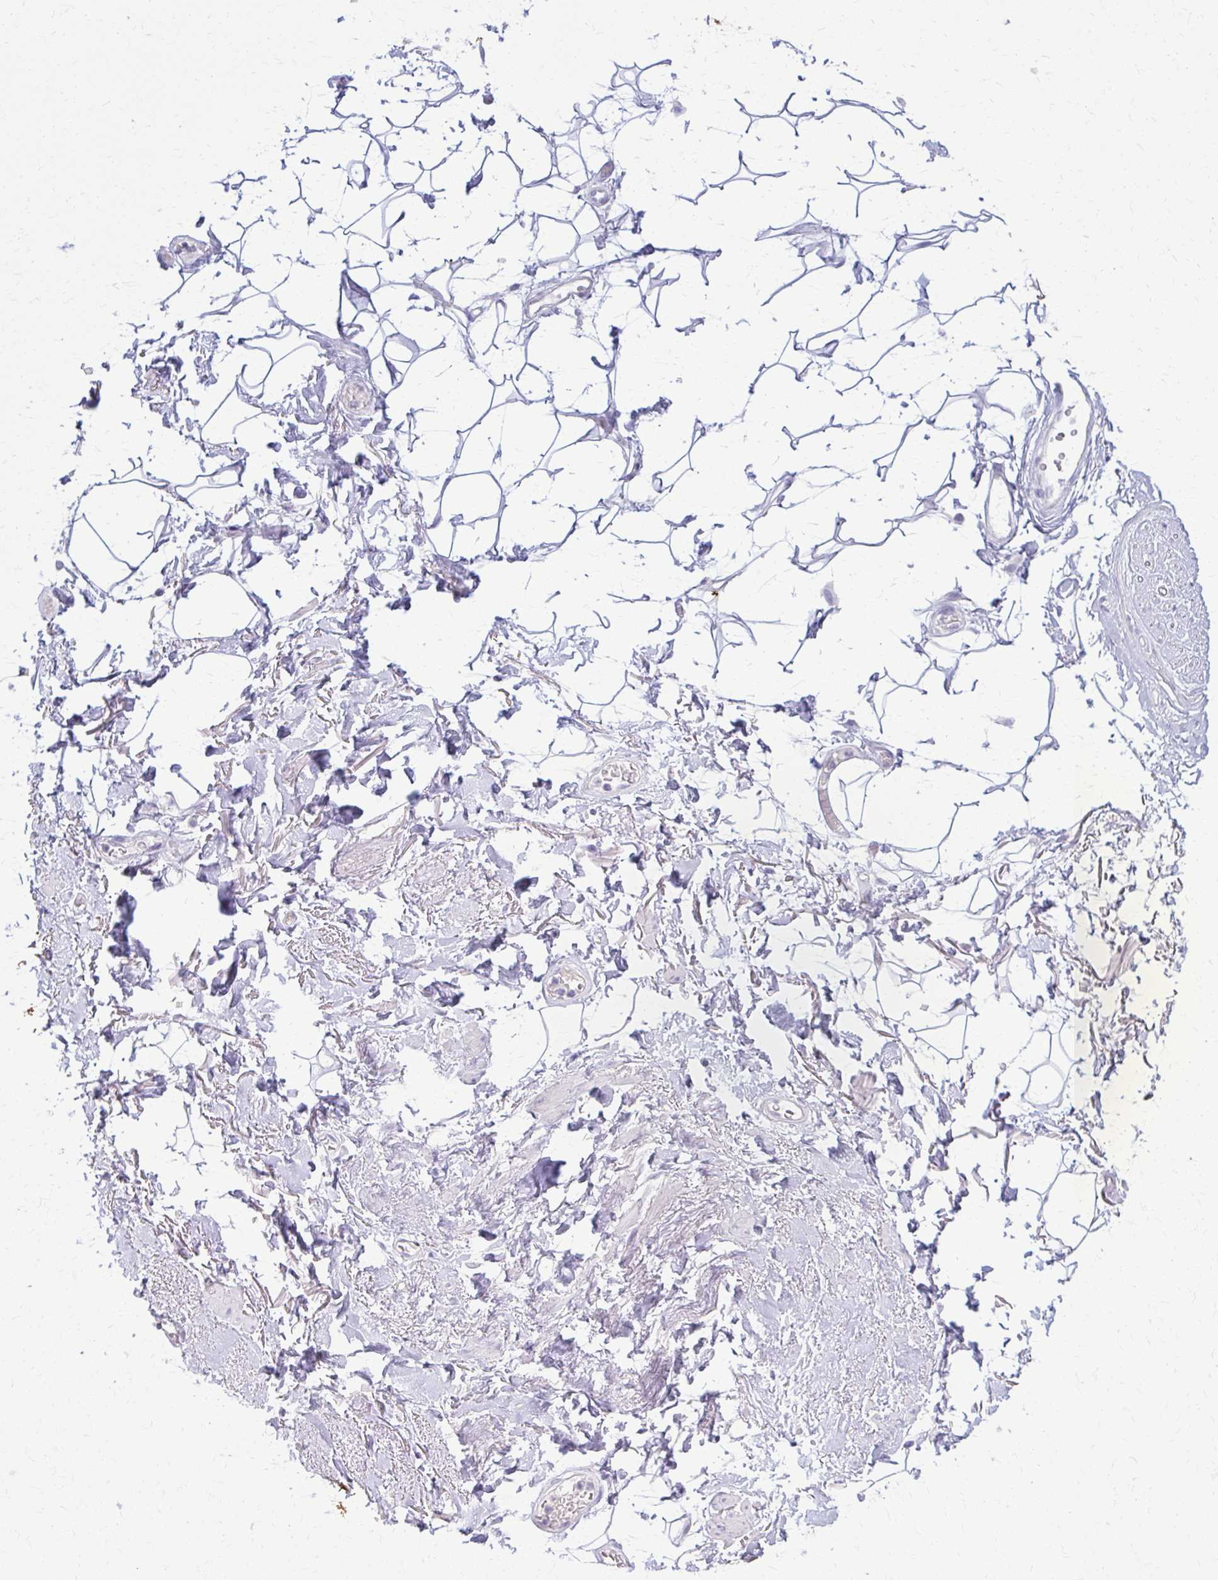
{"staining": {"intensity": "negative", "quantity": "none", "location": "none"}, "tissue": "adipose tissue", "cell_type": "Adipocytes", "image_type": "normal", "snomed": [{"axis": "morphology", "description": "Normal tissue, NOS"}, {"axis": "topography", "description": "Anal"}, {"axis": "topography", "description": "Peripheral nerve tissue"}], "caption": "Histopathology image shows no significant protein expression in adipocytes of benign adipose tissue.", "gene": "ENSG00000275249", "patient": {"sex": "male", "age": 78}}